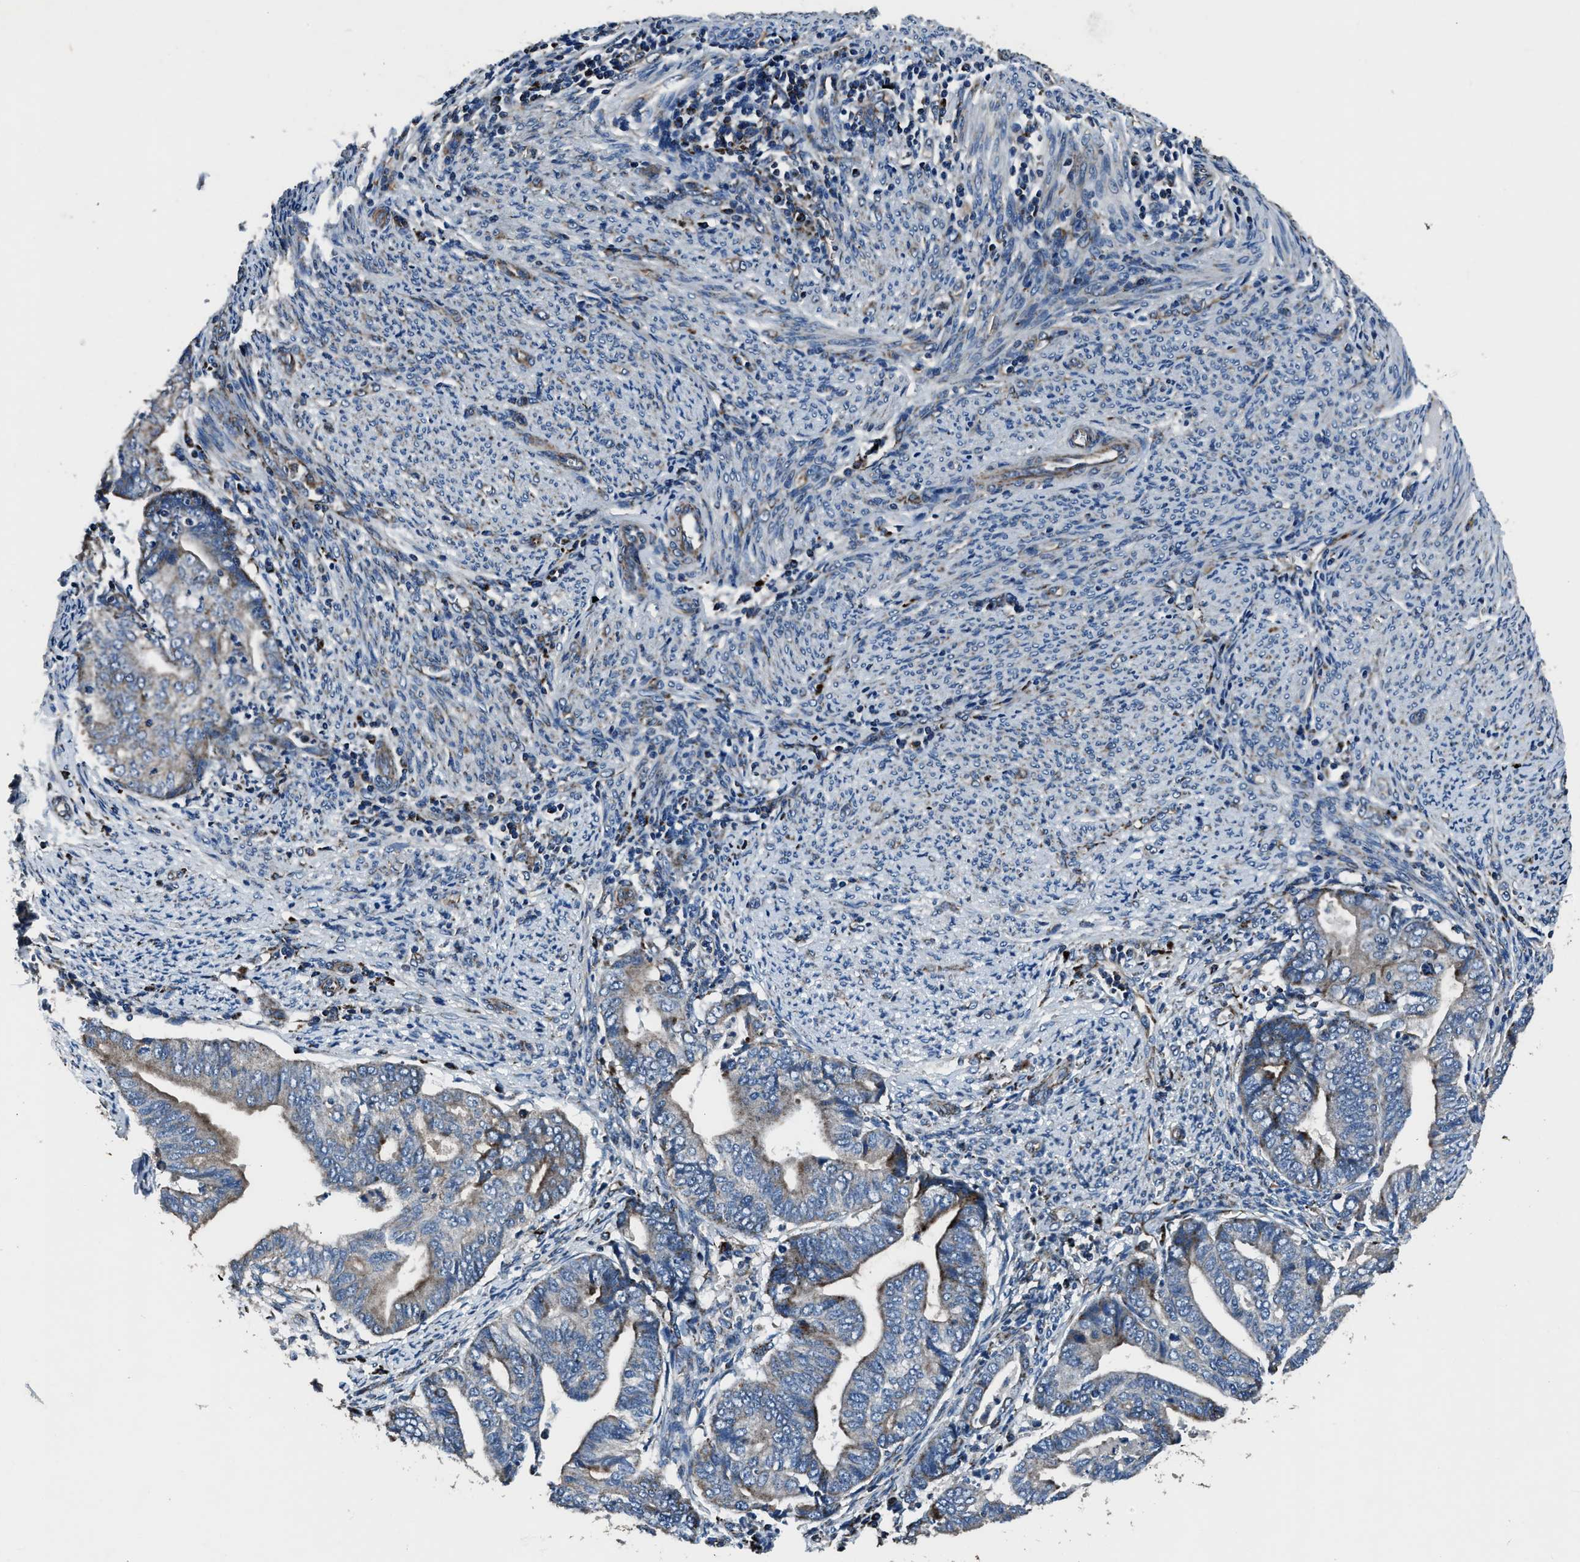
{"staining": {"intensity": "moderate", "quantity": "<25%", "location": "cytoplasmic/membranous"}, "tissue": "endometrial cancer", "cell_type": "Tumor cells", "image_type": "cancer", "snomed": [{"axis": "morphology", "description": "Adenocarcinoma, NOS"}, {"axis": "topography", "description": "Endometrium"}], "caption": "About <25% of tumor cells in human endometrial cancer (adenocarcinoma) exhibit moderate cytoplasmic/membranous protein staining as visualized by brown immunohistochemical staining.", "gene": "OGDH", "patient": {"sex": "female", "age": 79}}